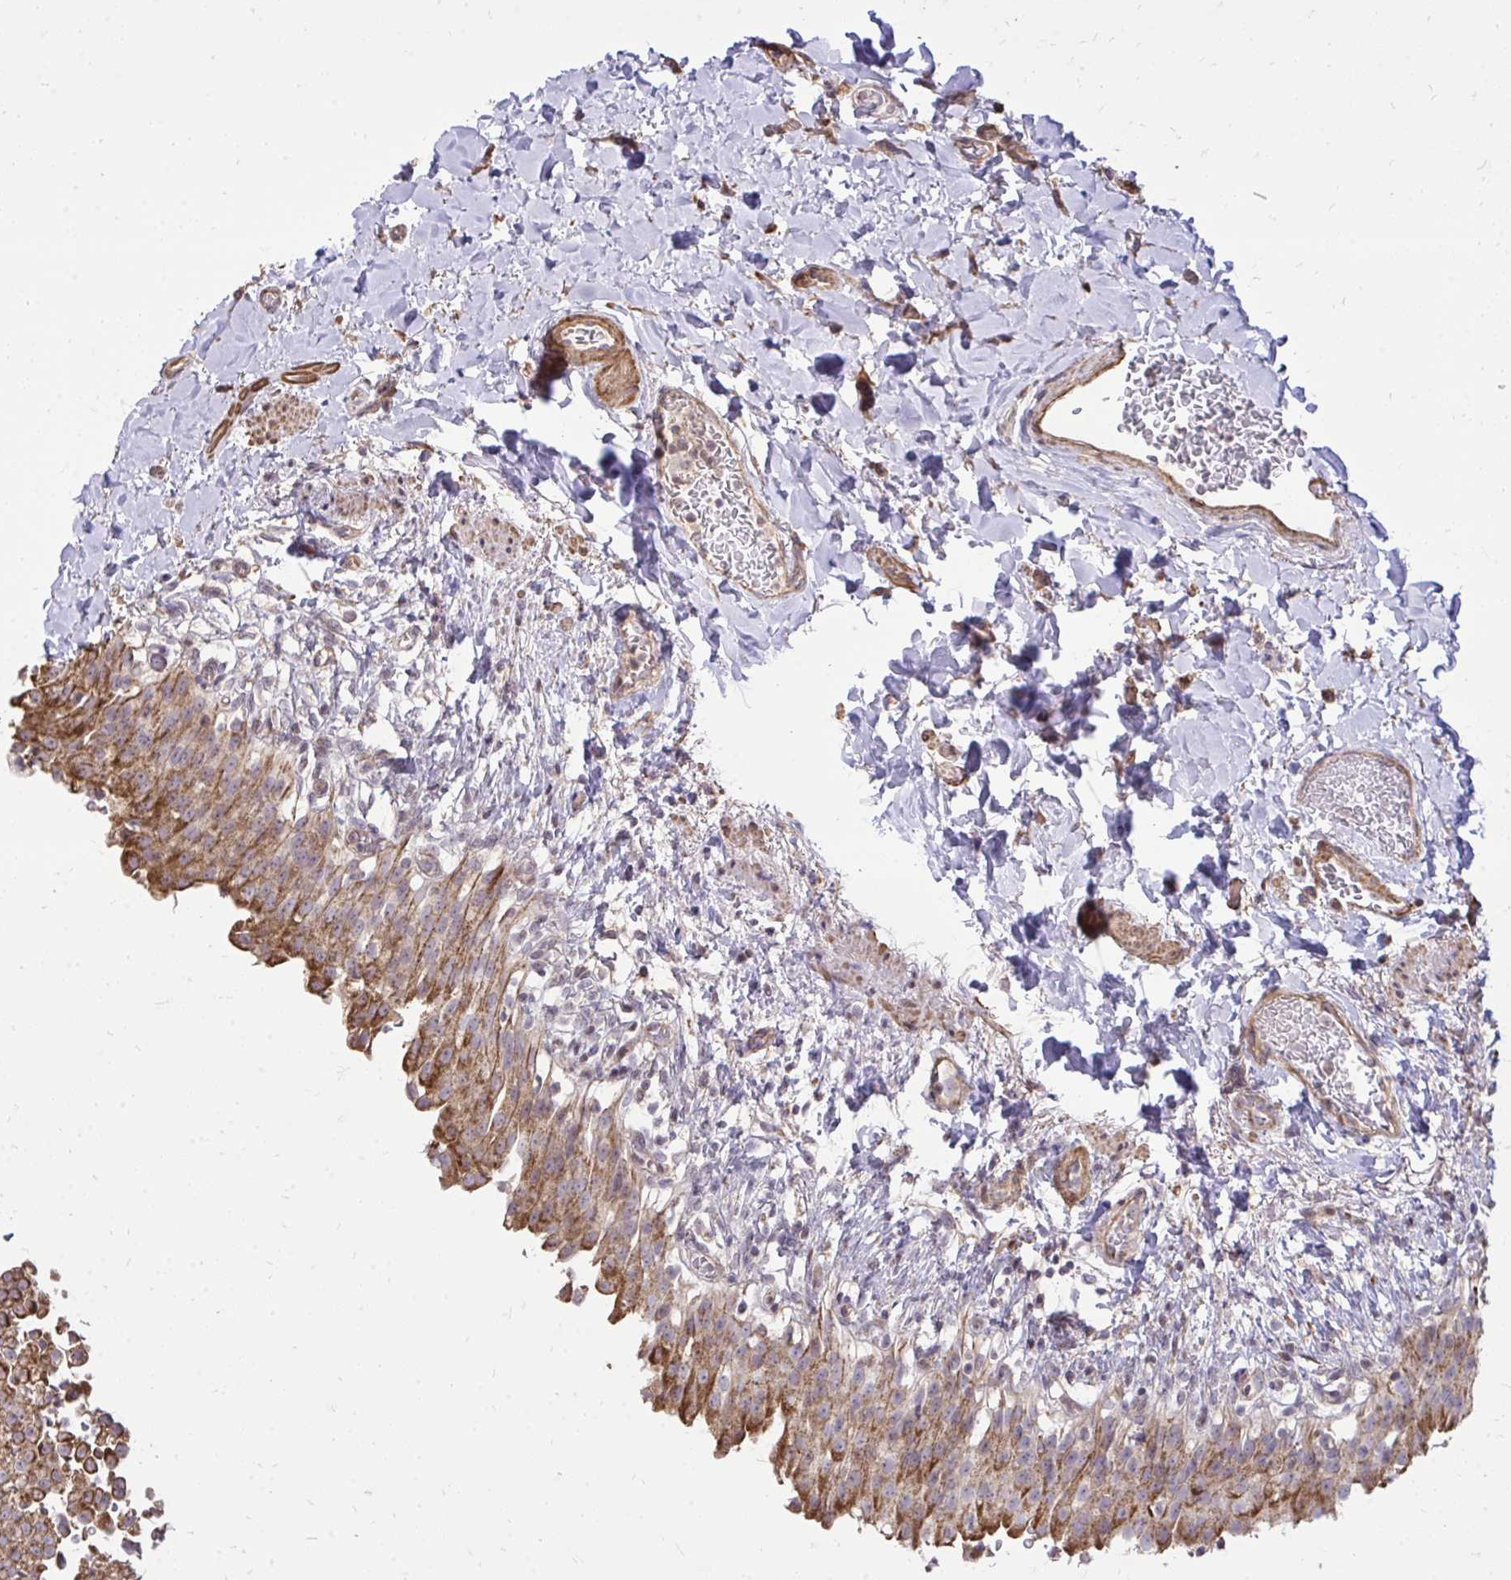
{"staining": {"intensity": "strong", "quantity": ">75%", "location": "cytoplasmic/membranous"}, "tissue": "urinary bladder", "cell_type": "Urothelial cells", "image_type": "normal", "snomed": [{"axis": "morphology", "description": "Normal tissue, NOS"}, {"axis": "topography", "description": "Urinary bladder"}, {"axis": "topography", "description": "Peripheral nerve tissue"}], "caption": "Immunohistochemical staining of normal urinary bladder reveals >75% levels of strong cytoplasmic/membranous protein expression in approximately >75% of urothelial cells. (DAB IHC, brown staining for protein, blue staining for nuclei).", "gene": "SLC7A5", "patient": {"sex": "female", "age": 60}}